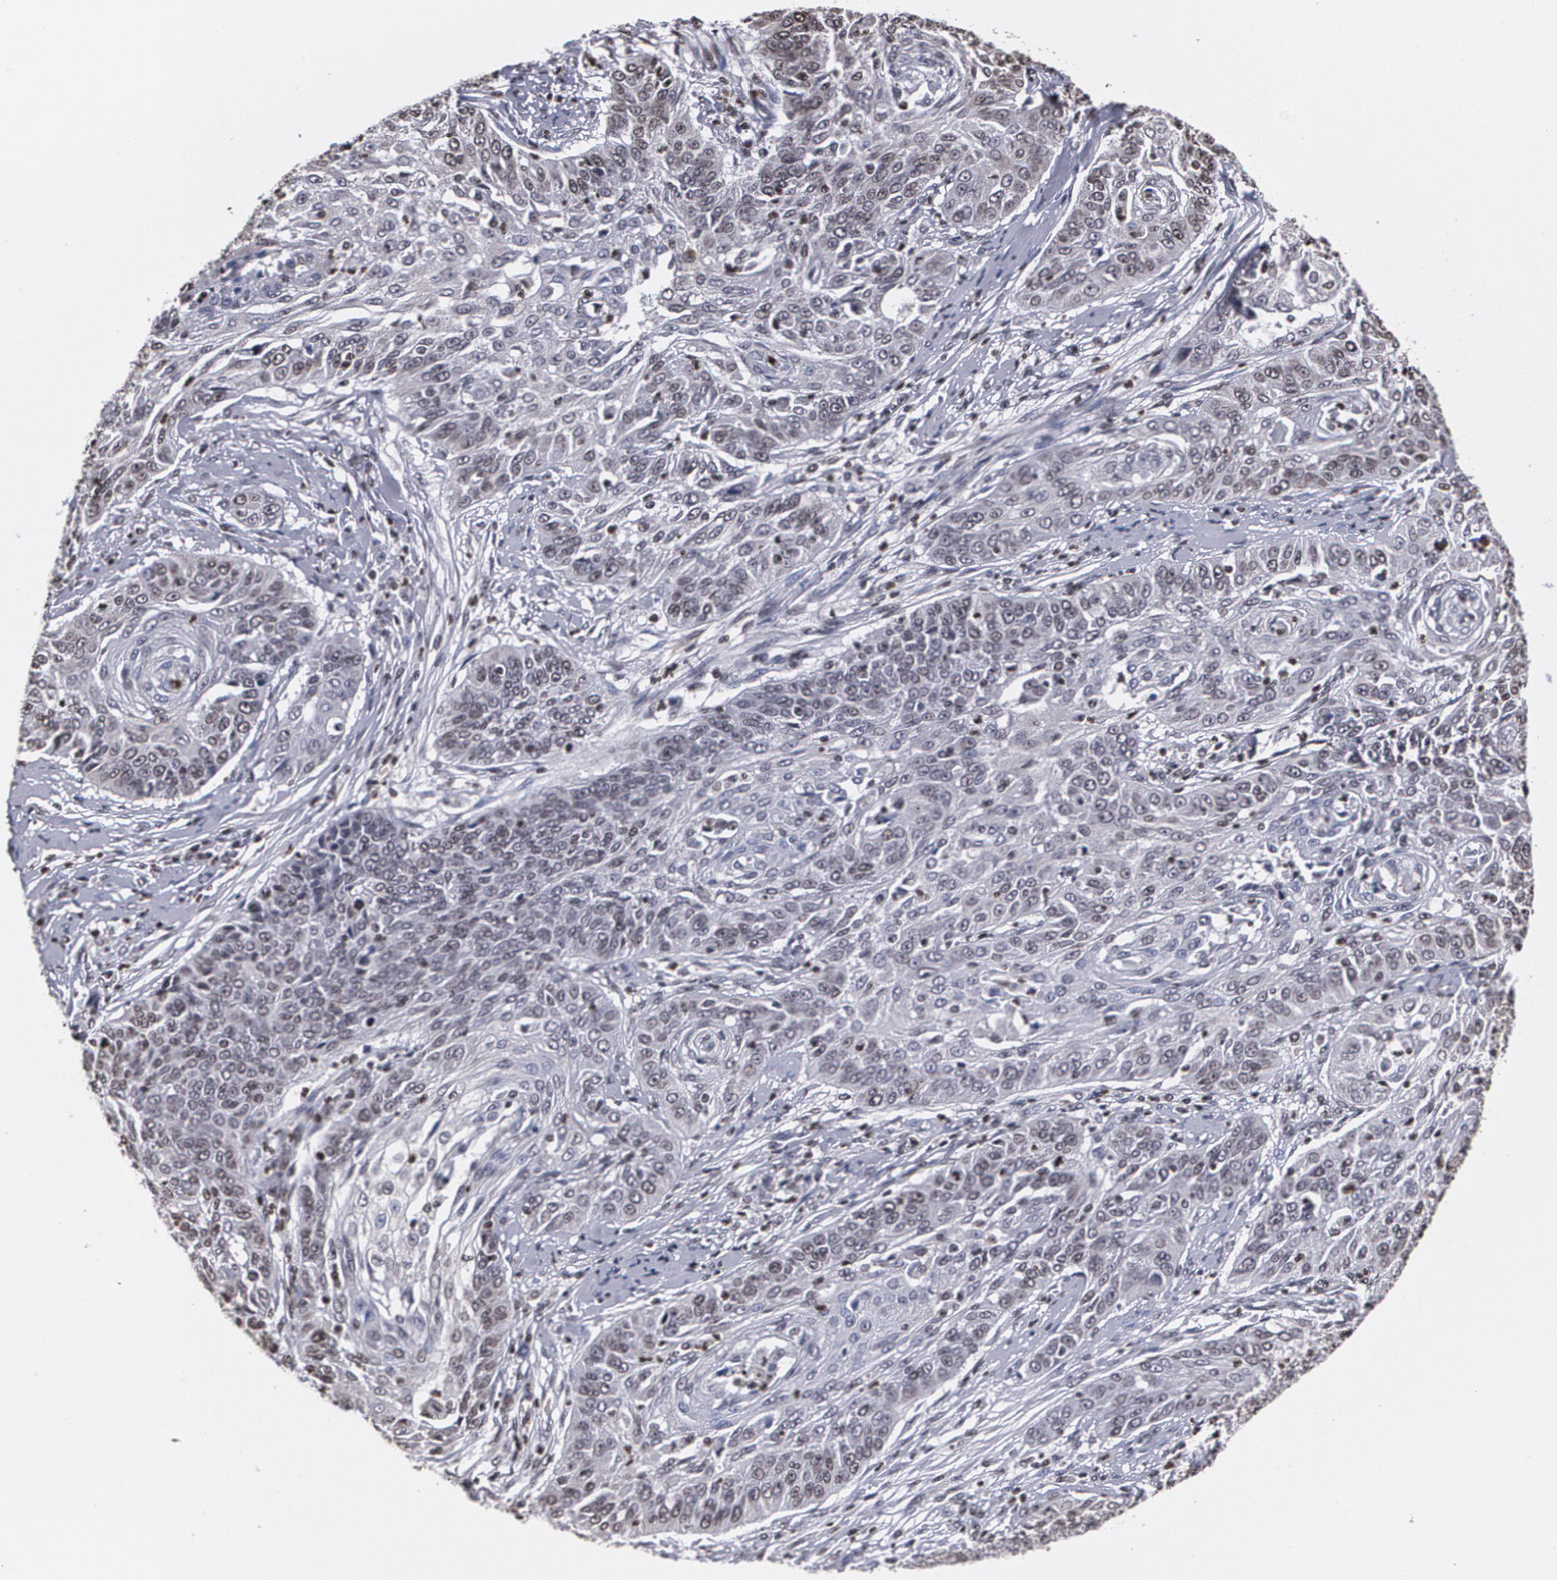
{"staining": {"intensity": "weak", "quantity": "<25%", "location": "cytoplasmic/membranous"}, "tissue": "cervical cancer", "cell_type": "Tumor cells", "image_type": "cancer", "snomed": [{"axis": "morphology", "description": "Squamous cell carcinoma, NOS"}, {"axis": "topography", "description": "Cervix"}], "caption": "The image shows no significant expression in tumor cells of cervical cancer. (DAB immunohistochemistry with hematoxylin counter stain).", "gene": "MVP", "patient": {"sex": "female", "age": 64}}